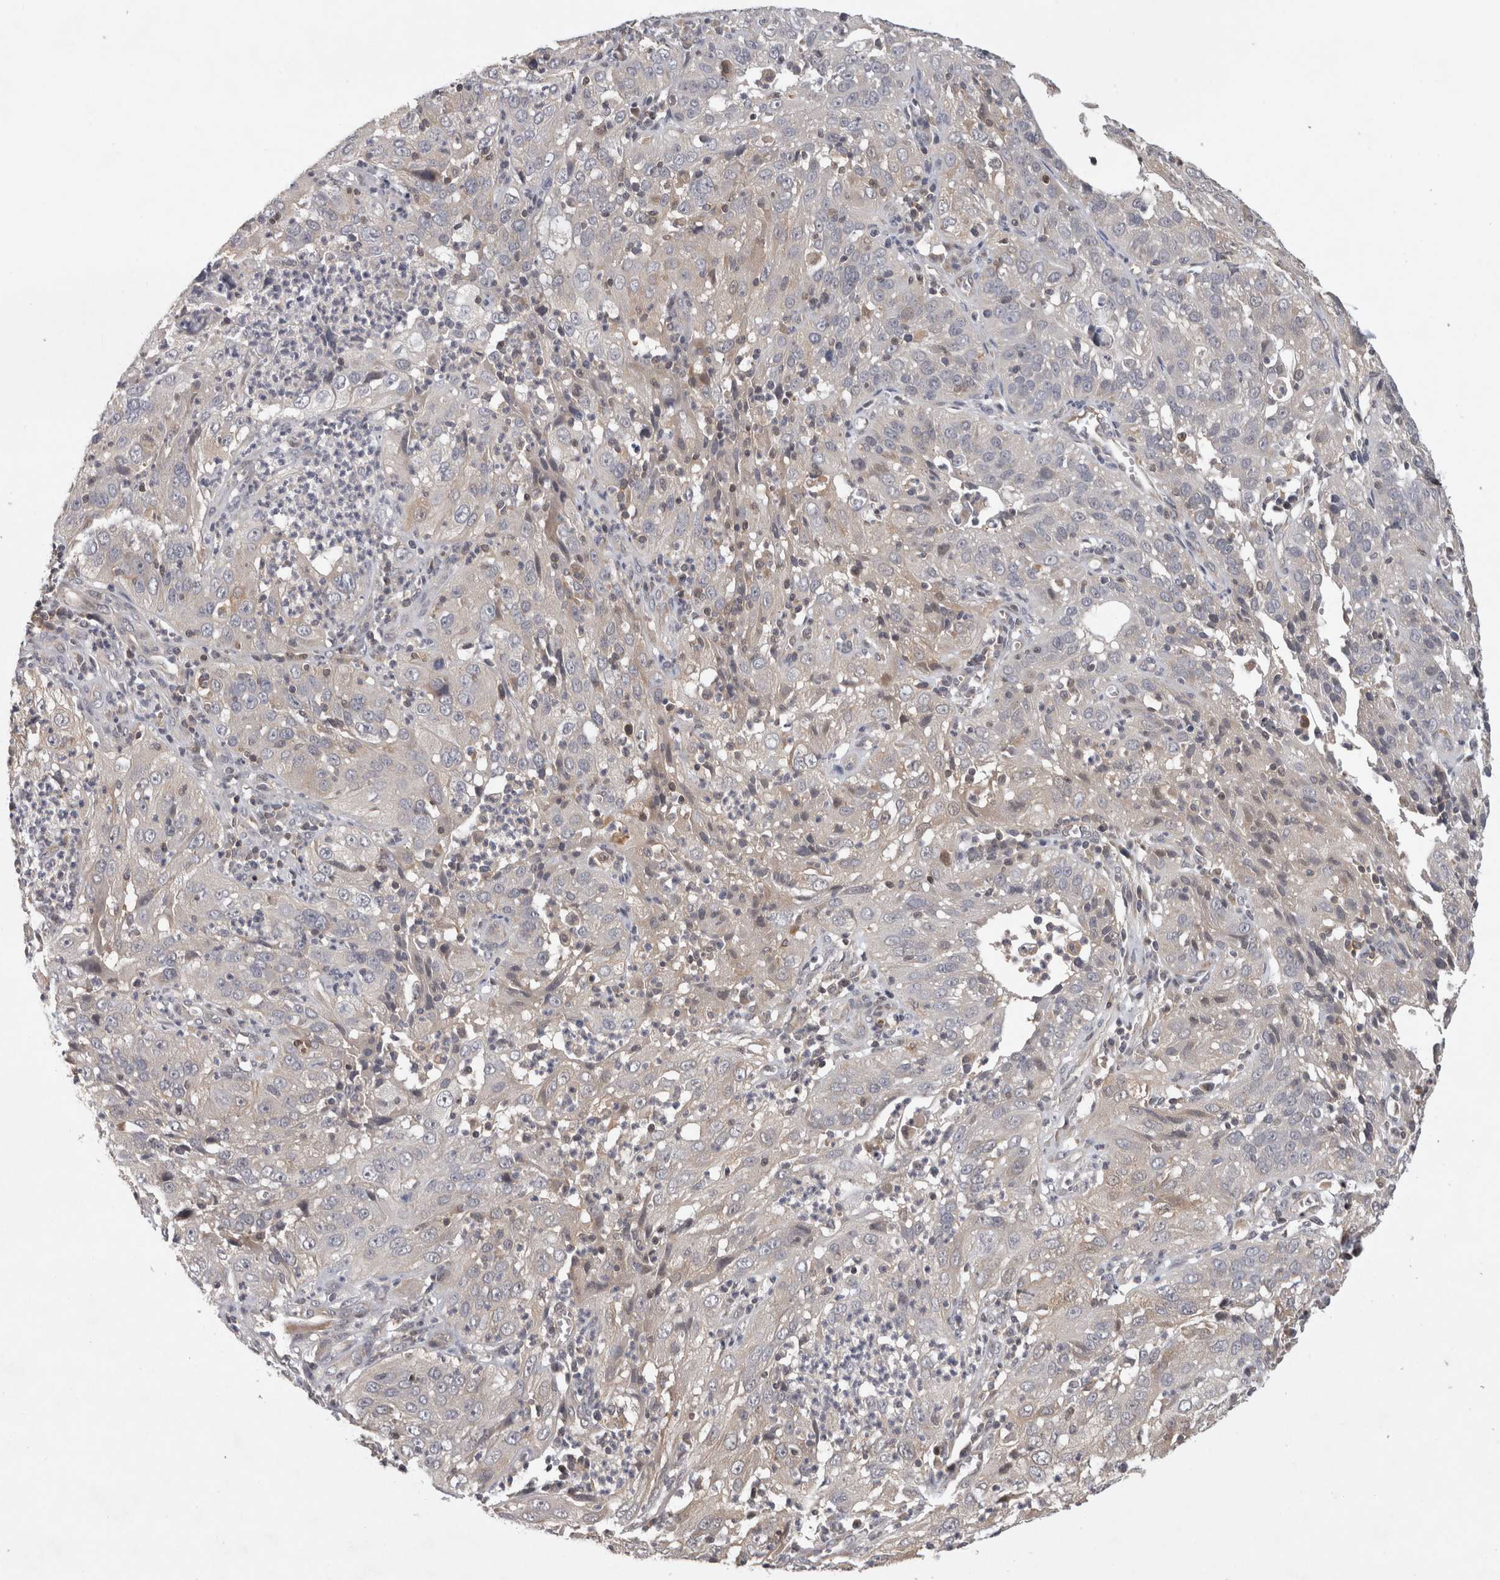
{"staining": {"intensity": "weak", "quantity": "<25%", "location": "cytoplasmic/membranous"}, "tissue": "cervical cancer", "cell_type": "Tumor cells", "image_type": "cancer", "snomed": [{"axis": "morphology", "description": "Squamous cell carcinoma, NOS"}, {"axis": "topography", "description": "Cervix"}], "caption": "Immunohistochemistry (IHC) of human squamous cell carcinoma (cervical) displays no staining in tumor cells. (Brightfield microscopy of DAB immunohistochemistry at high magnification).", "gene": "ACAT2", "patient": {"sex": "female", "age": 32}}